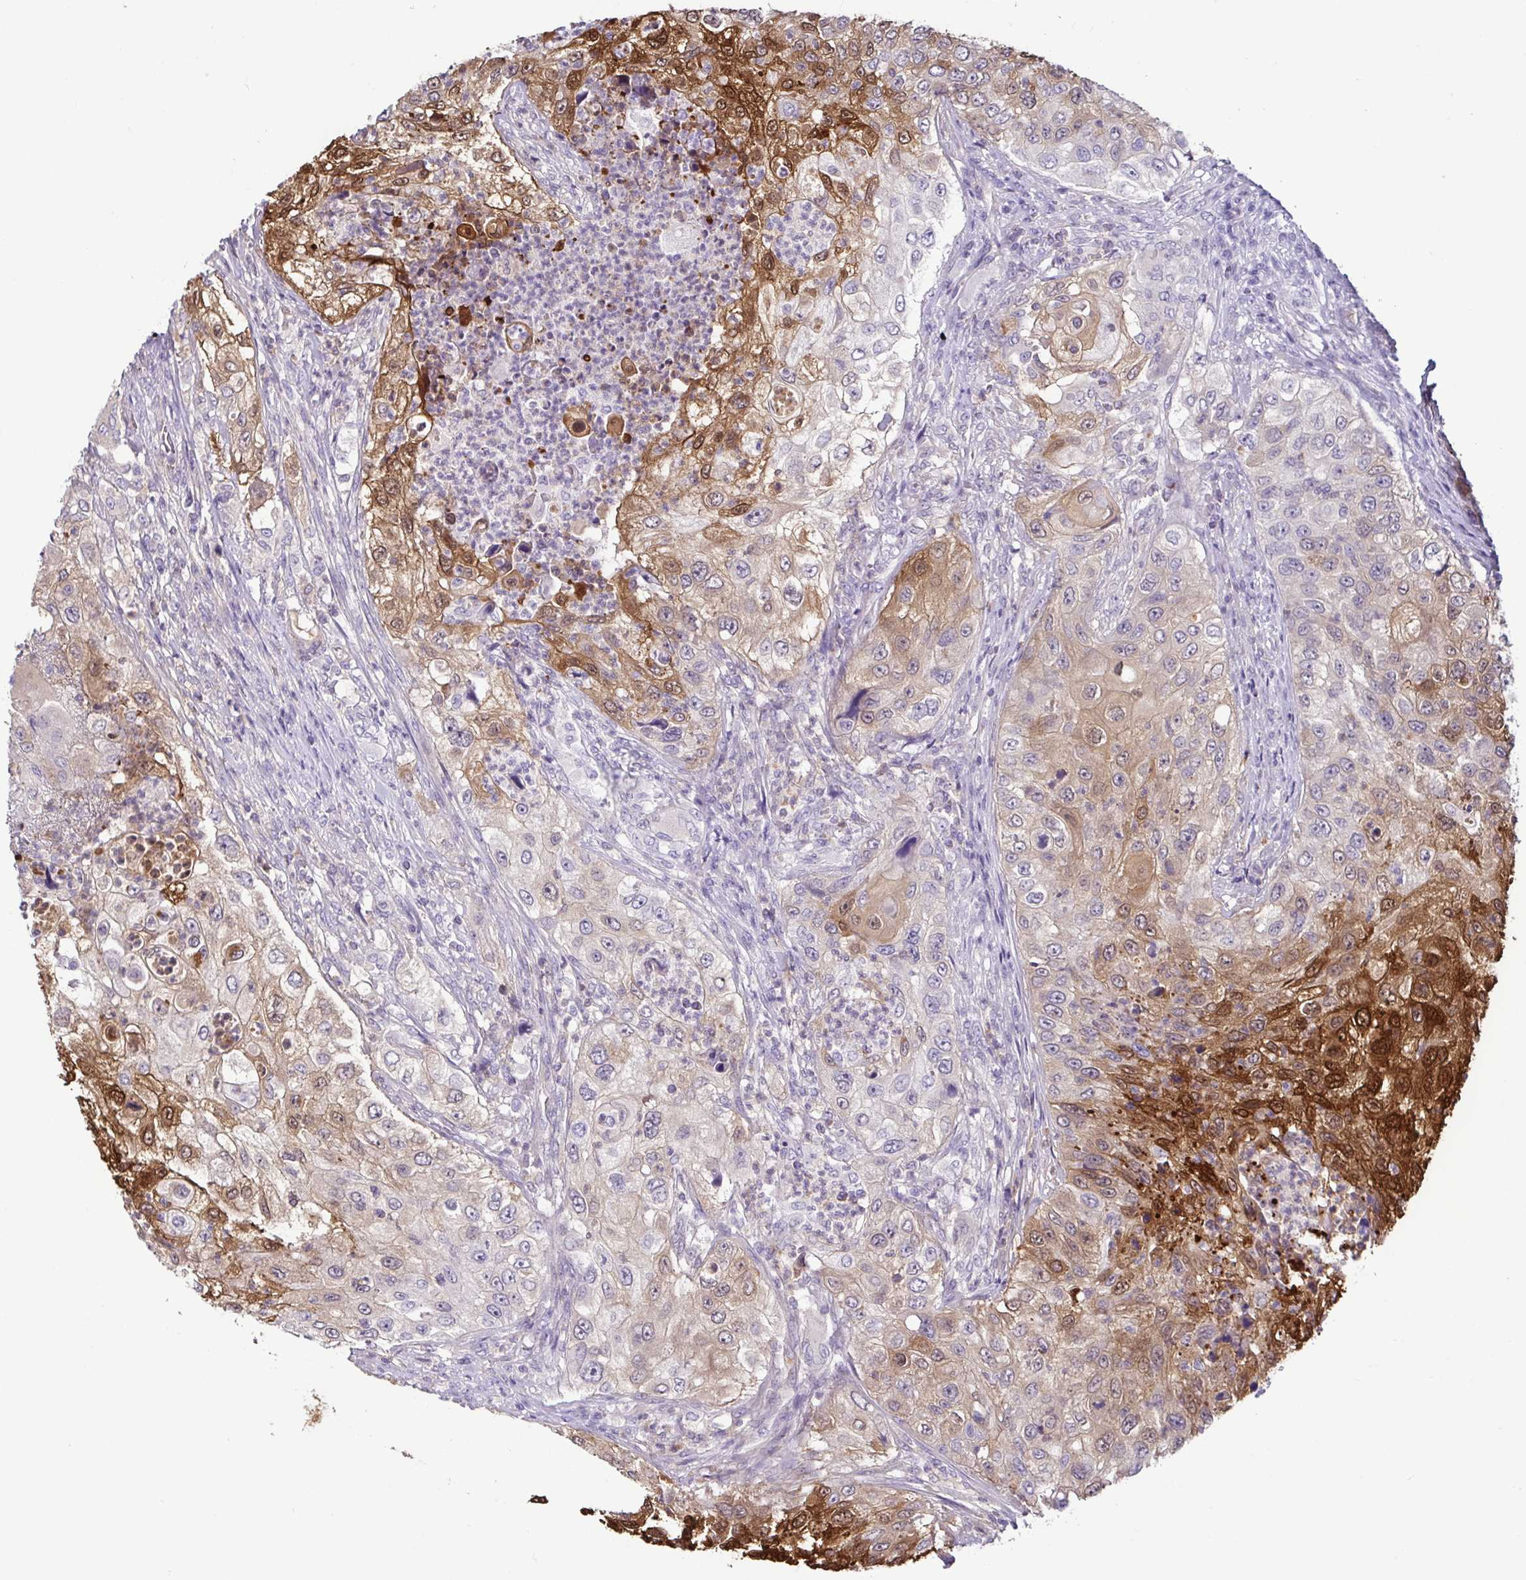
{"staining": {"intensity": "strong", "quantity": "25%-75%", "location": "cytoplasmic/membranous,nuclear"}, "tissue": "urothelial cancer", "cell_type": "Tumor cells", "image_type": "cancer", "snomed": [{"axis": "morphology", "description": "Urothelial carcinoma, High grade"}, {"axis": "topography", "description": "Urinary bladder"}], "caption": "About 25%-75% of tumor cells in human high-grade urothelial carcinoma show strong cytoplasmic/membranous and nuclear protein positivity as visualized by brown immunohistochemical staining.", "gene": "CASP14", "patient": {"sex": "female", "age": 60}}